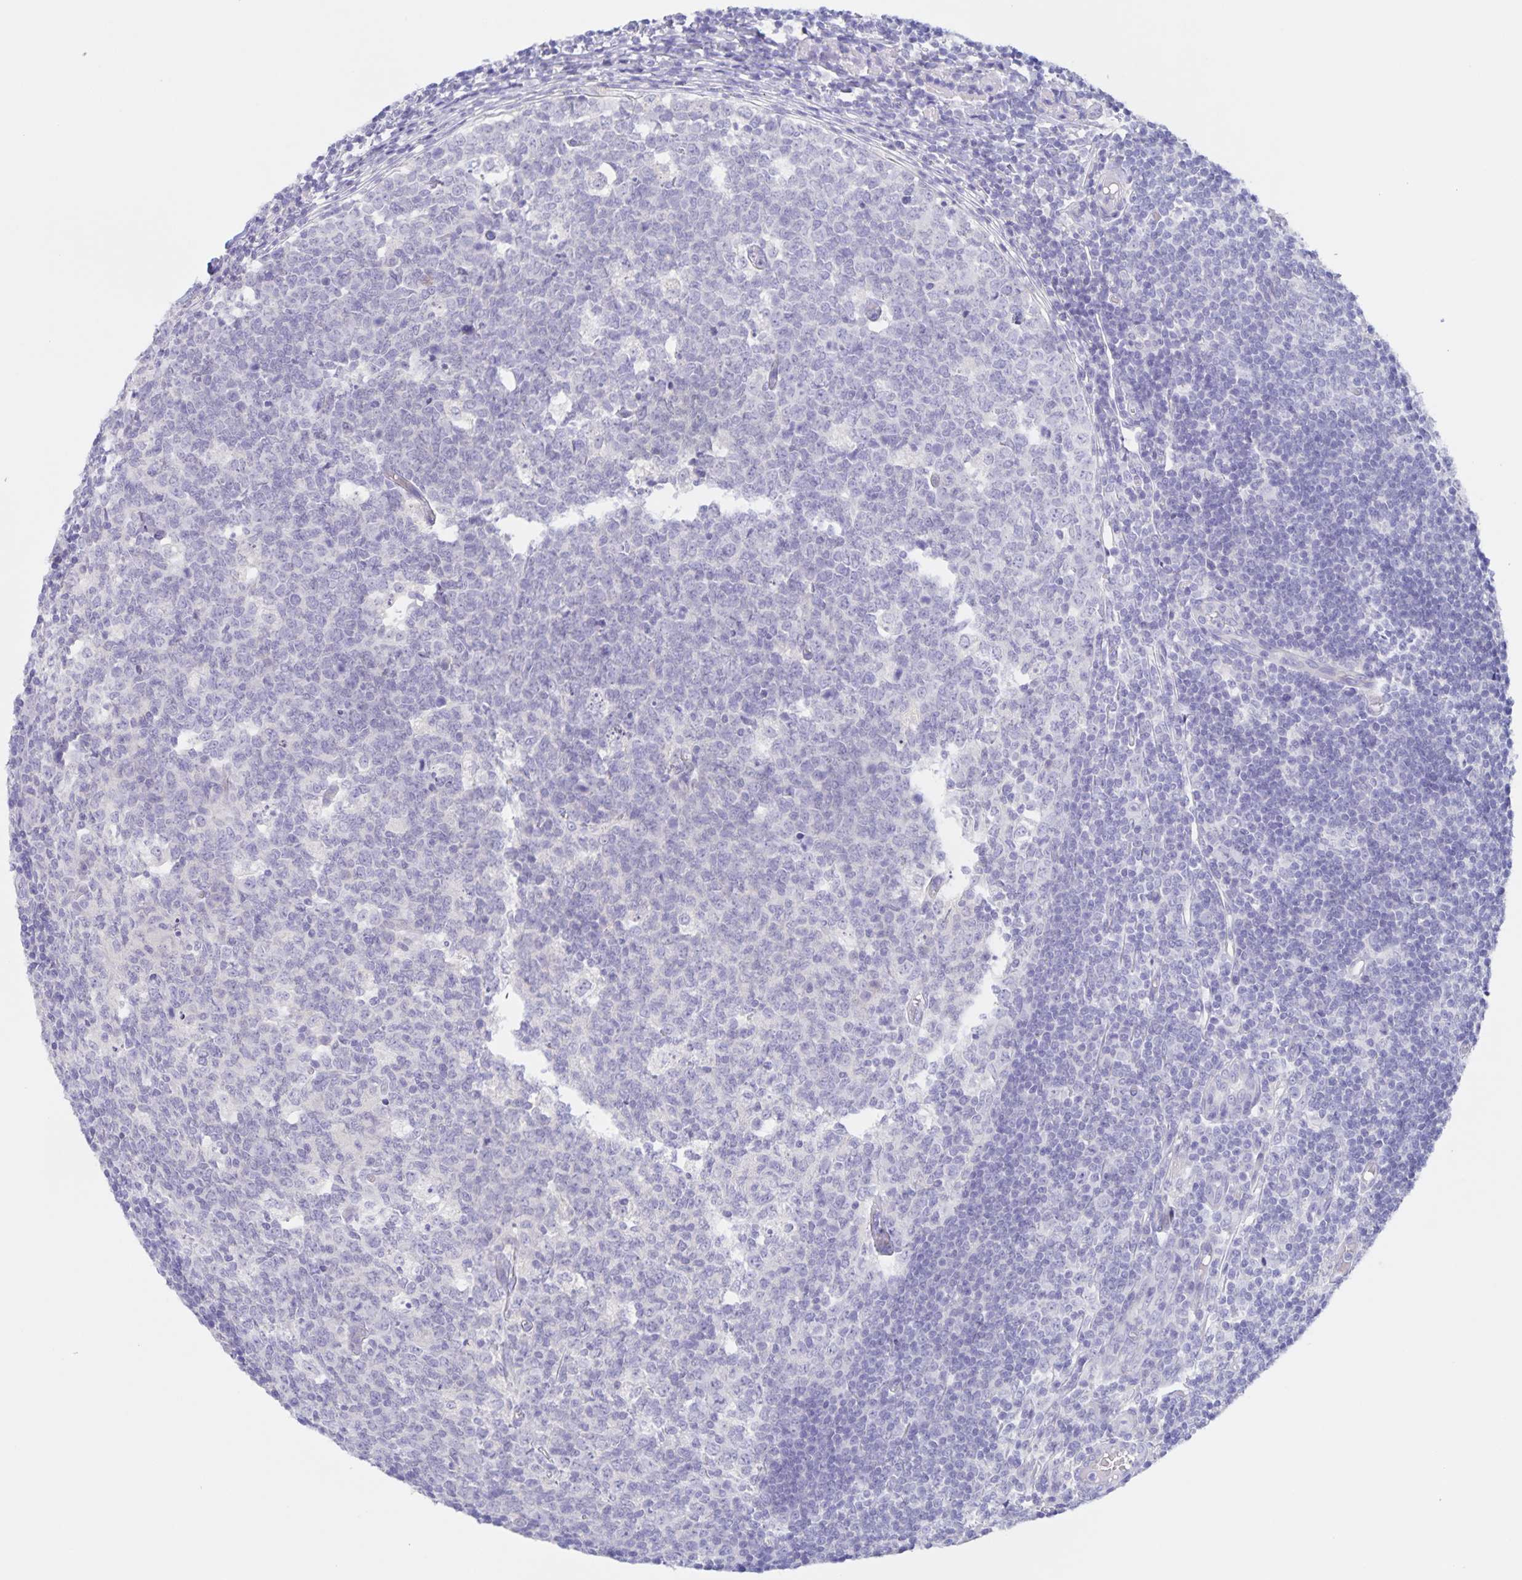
{"staining": {"intensity": "negative", "quantity": "none", "location": "none"}, "tissue": "appendix", "cell_type": "Glandular cells", "image_type": "normal", "snomed": [{"axis": "morphology", "description": "Normal tissue, NOS"}, {"axis": "topography", "description": "Appendix"}], "caption": "Immunohistochemistry (IHC) image of benign appendix stained for a protein (brown), which shows no expression in glandular cells.", "gene": "DMGDH", "patient": {"sex": "male", "age": 18}}